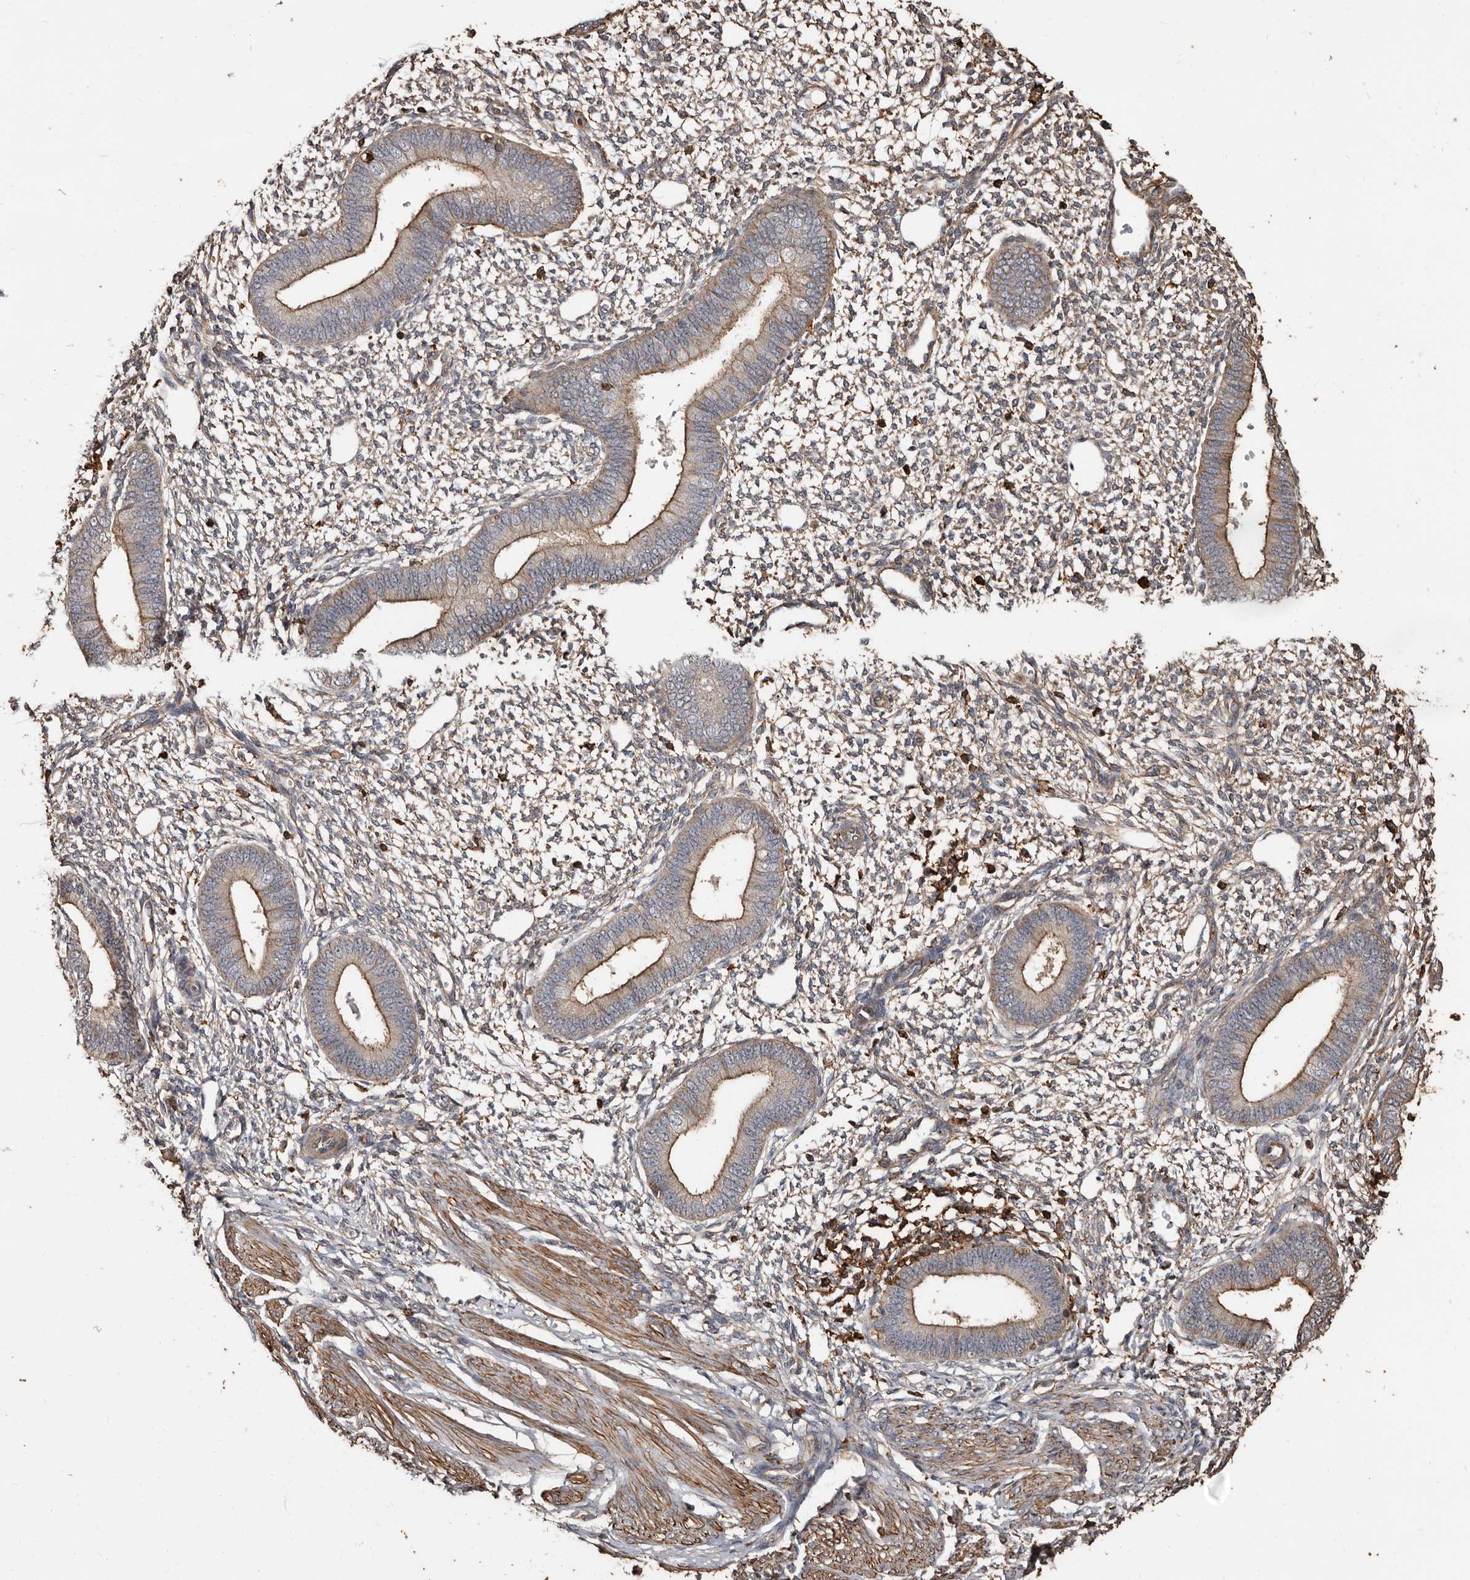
{"staining": {"intensity": "weak", "quantity": "25%-75%", "location": "cytoplasmic/membranous"}, "tissue": "endometrium", "cell_type": "Cells in endometrial stroma", "image_type": "normal", "snomed": [{"axis": "morphology", "description": "Normal tissue, NOS"}, {"axis": "topography", "description": "Endometrium"}], "caption": "IHC photomicrograph of benign endometrium: human endometrium stained using immunohistochemistry reveals low levels of weak protein expression localized specifically in the cytoplasmic/membranous of cells in endometrial stroma, appearing as a cytoplasmic/membranous brown color.", "gene": "GSK3A", "patient": {"sex": "female", "age": 46}}